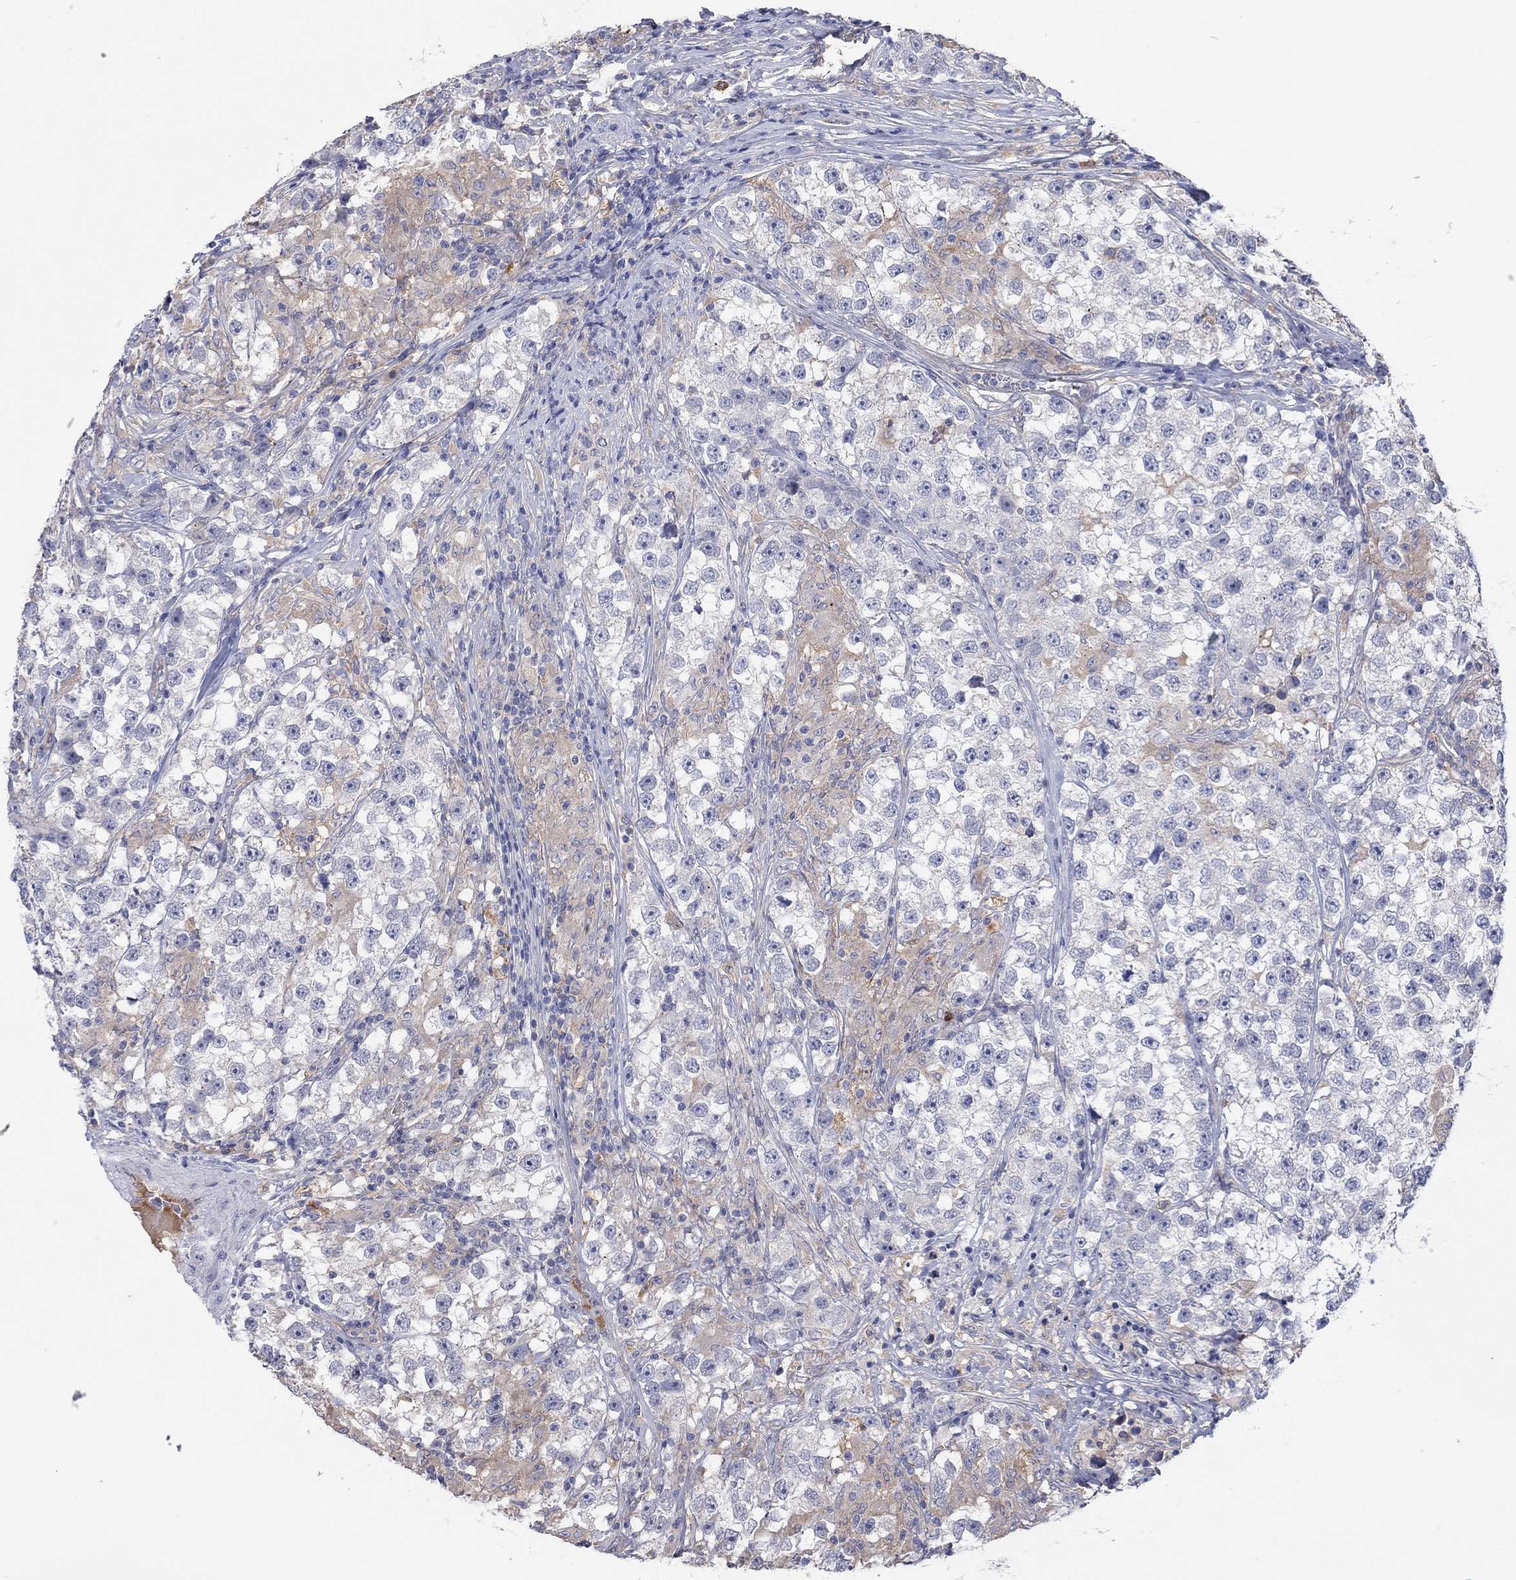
{"staining": {"intensity": "weak", "quantity": "<25%", "location": "cytoplasmic/membranous"}, "tissue": "testis cancer", "cell_type": "Tumor cells", "image_type": "cancer", "snomed": [{"axis": "morphology", "description": "Seminoma, NOS"}, {"axis": "topography", "description": "Testis"}], "caption": "Immunohistochemistry micrograph of testis seminoma stained for a protein (brown), which displays no positivity in tumor cells.", "gene": "PLCL2", "patient": {"sex": "male", "age": 46}}